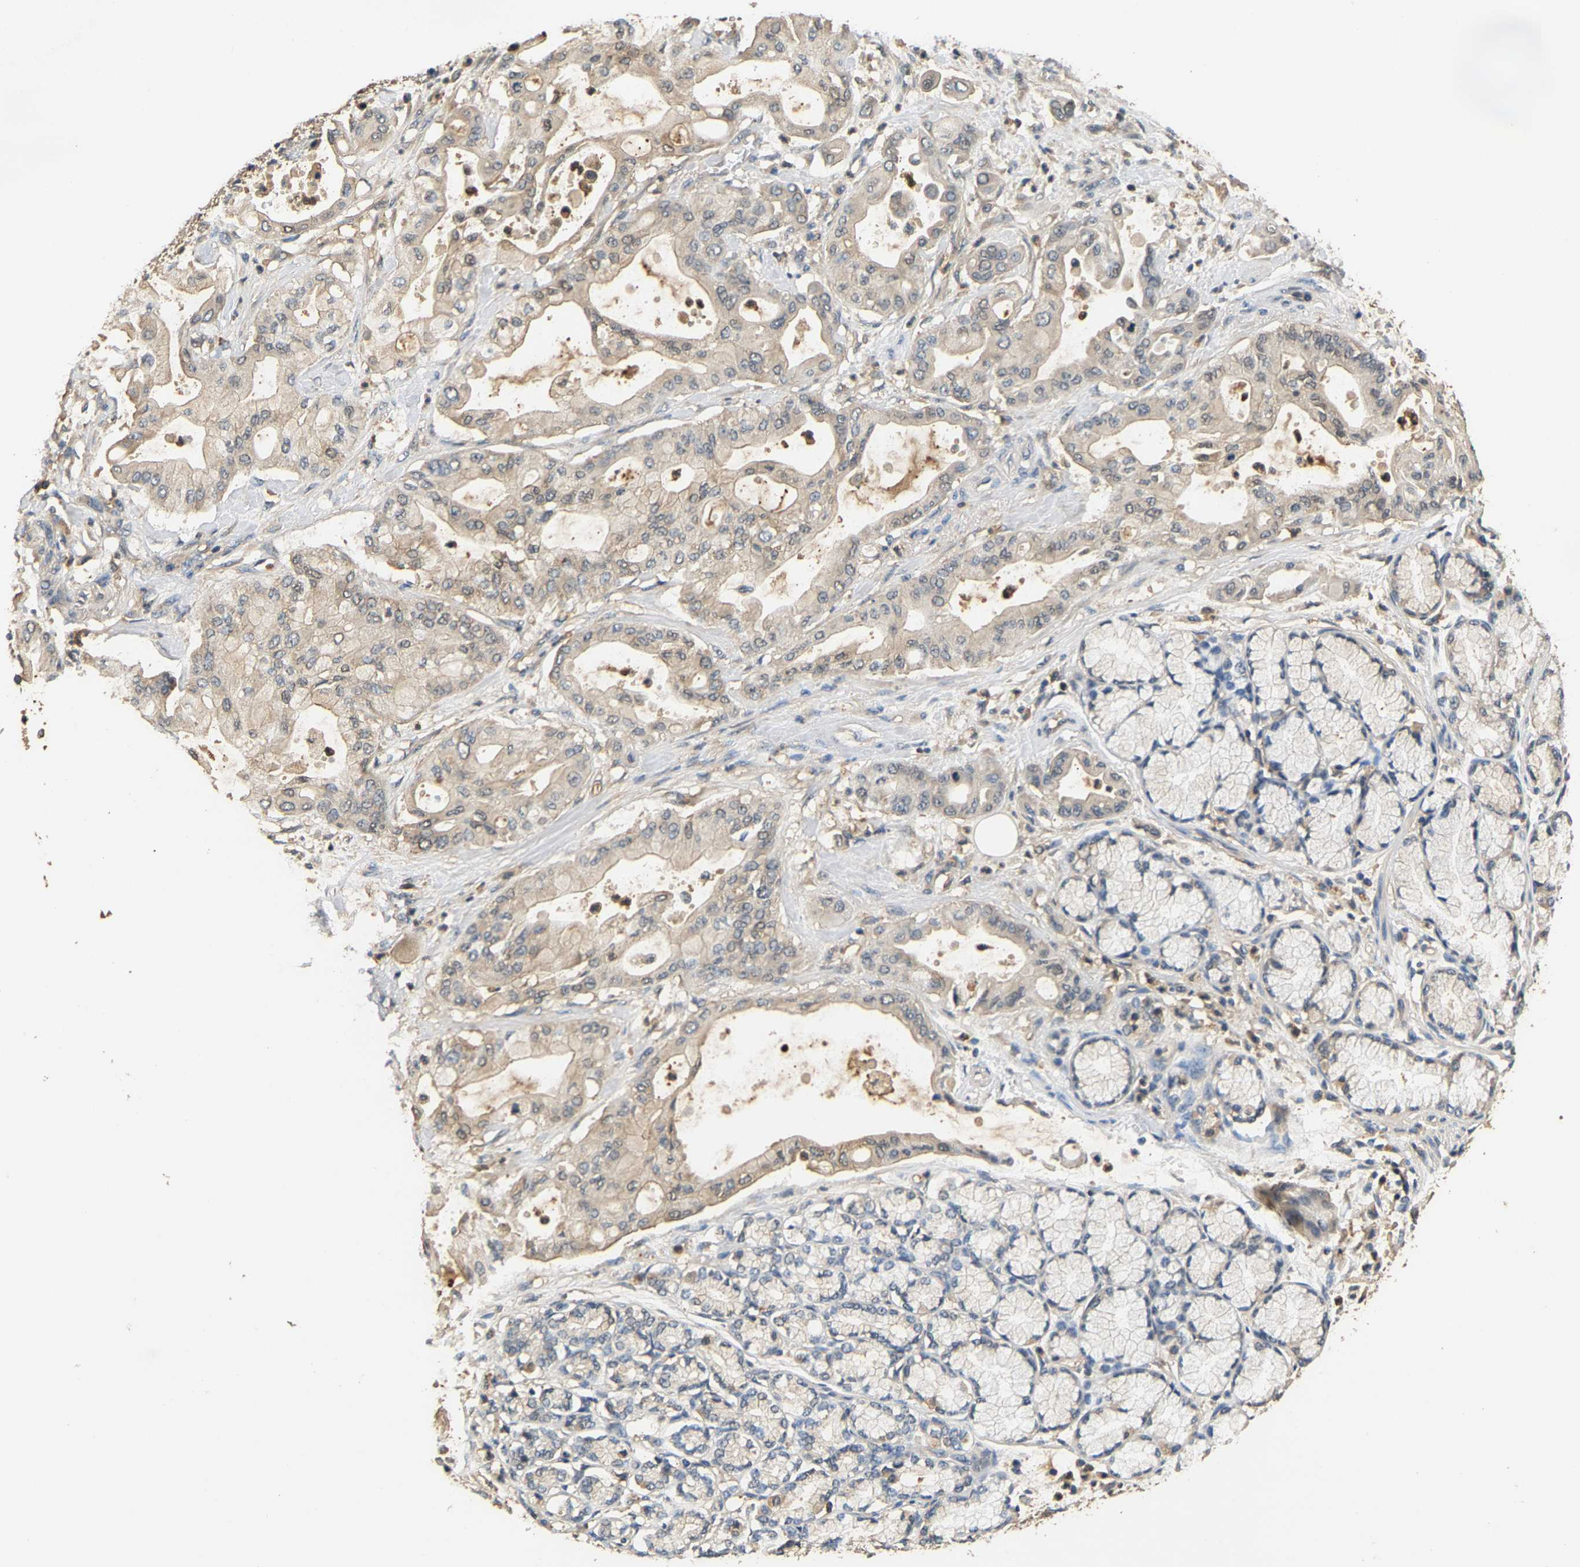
{"staining": {"intensity": "weak", "quantity": ">75%", "location": "cytoplasmic/membranous"}, "tissue": "pancreatic cancer", "cell_type": "Tumor cells", "image_type": "cancer", "snomed": [{"axis": "morphology", "description": "Normal tissue, NOS"}, {"axis": "morphology", "description": "Adenocarcinoma, NOS"}, {"axis": "topography", "description": "Pancreas"}, {"axis": "topography", "description": "Duodenum"}], "caption": "About >75% of tumor cells in pancreatic cancer (adenocarcinoma) display weak cytoplasmic/membranous protein expression as visualized by brown immunohistochemical staining.", "gene": "GPI", "patient": {"sex": "female", "age": 60}}